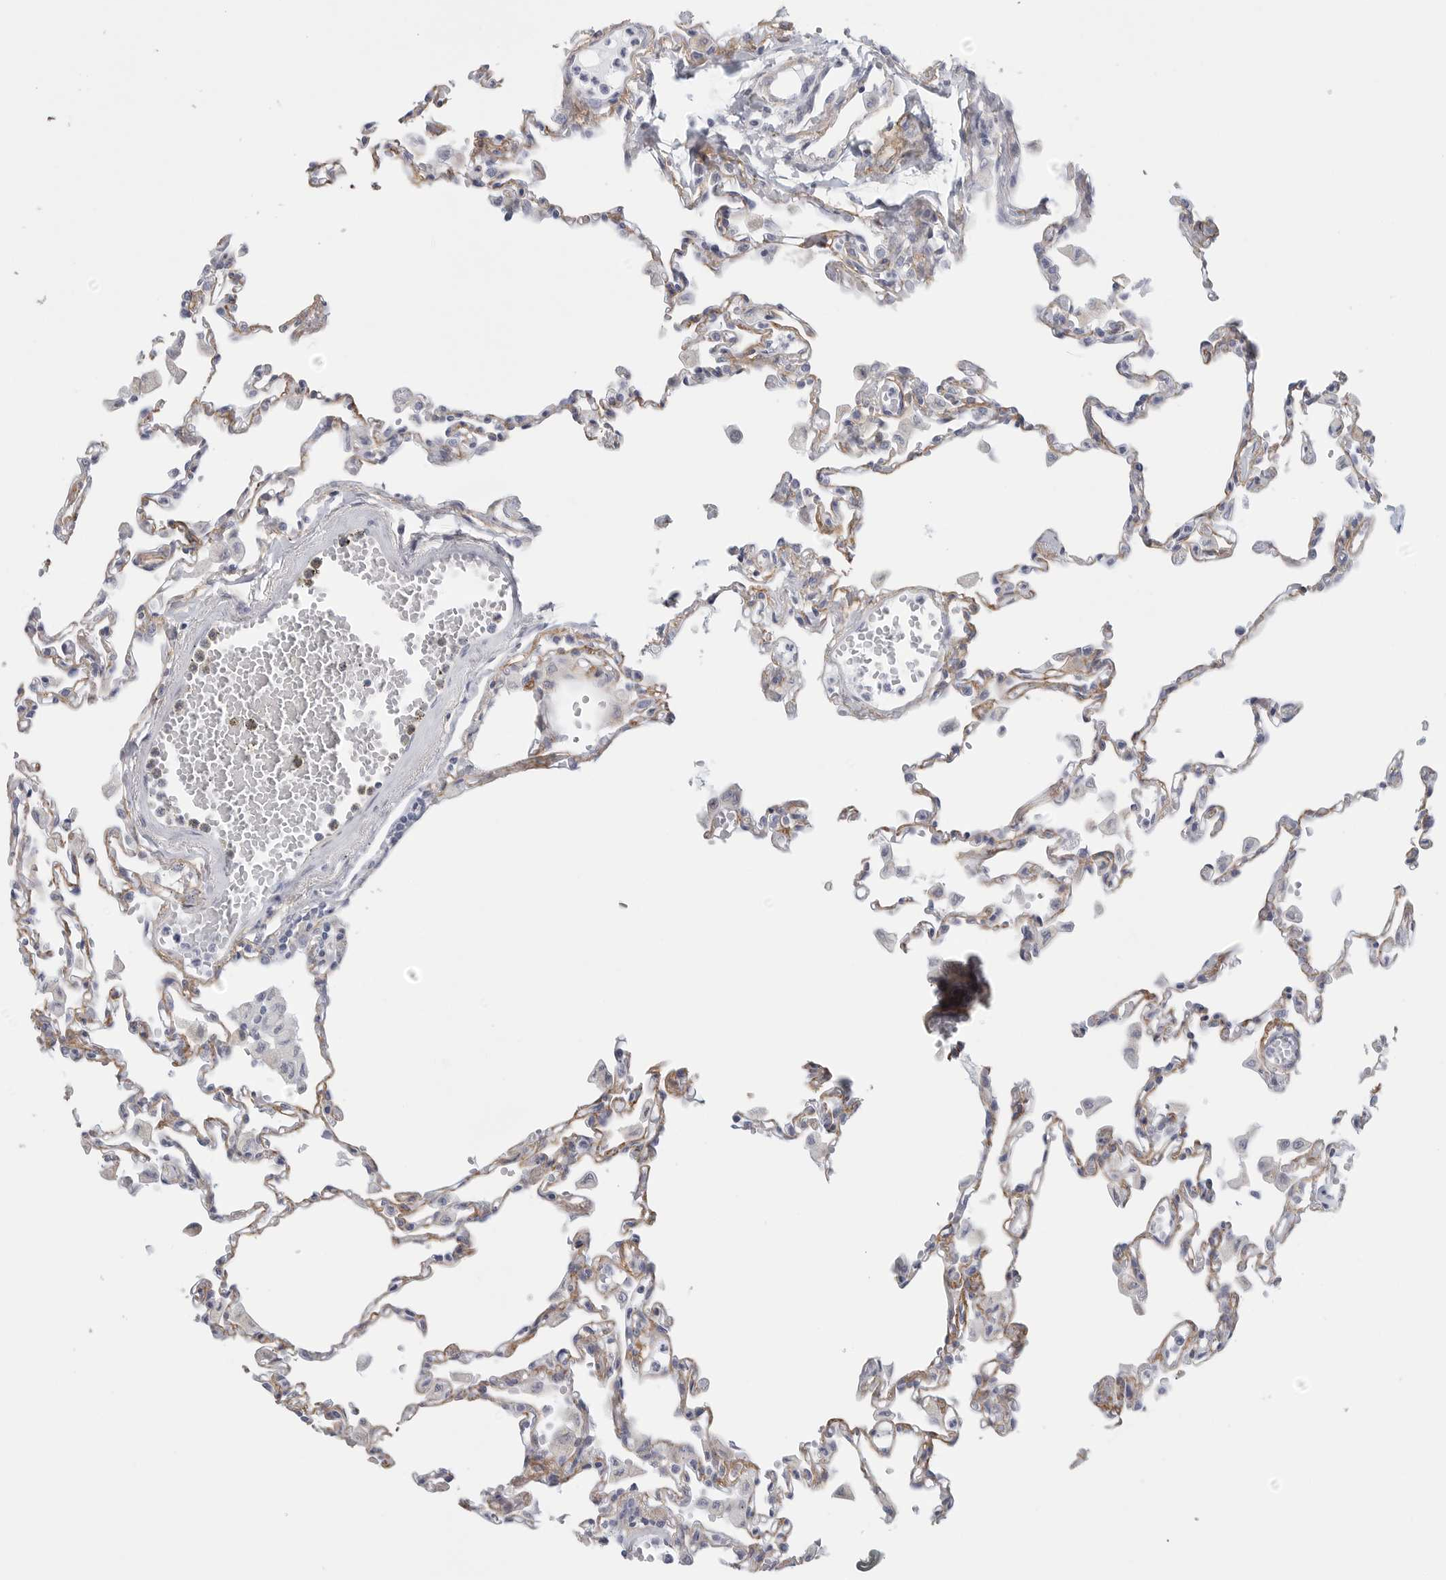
{"staining": {"intensity": "negative", "quantity": "none", "location": "none"}, "tissue": "lung", "cell_type": "Alveolar cells", "image_type": "normal", "snomed": [{"axis": "morphology", "description": "Normal tissue, NOS"}, {"axis": "topography", "description": "Bronchus"}, {"axis": "topography", "description": "Lung"}], "caption": "There is no significant expression in alveolar cells of lung. The staining is performed using DAB (3,3'-diaminobenzidine) brown chromogen with nuclei counter-stained in using hematoxylin.", "gene": "TNR", "patient": {"sex": "female", "age": 49}}